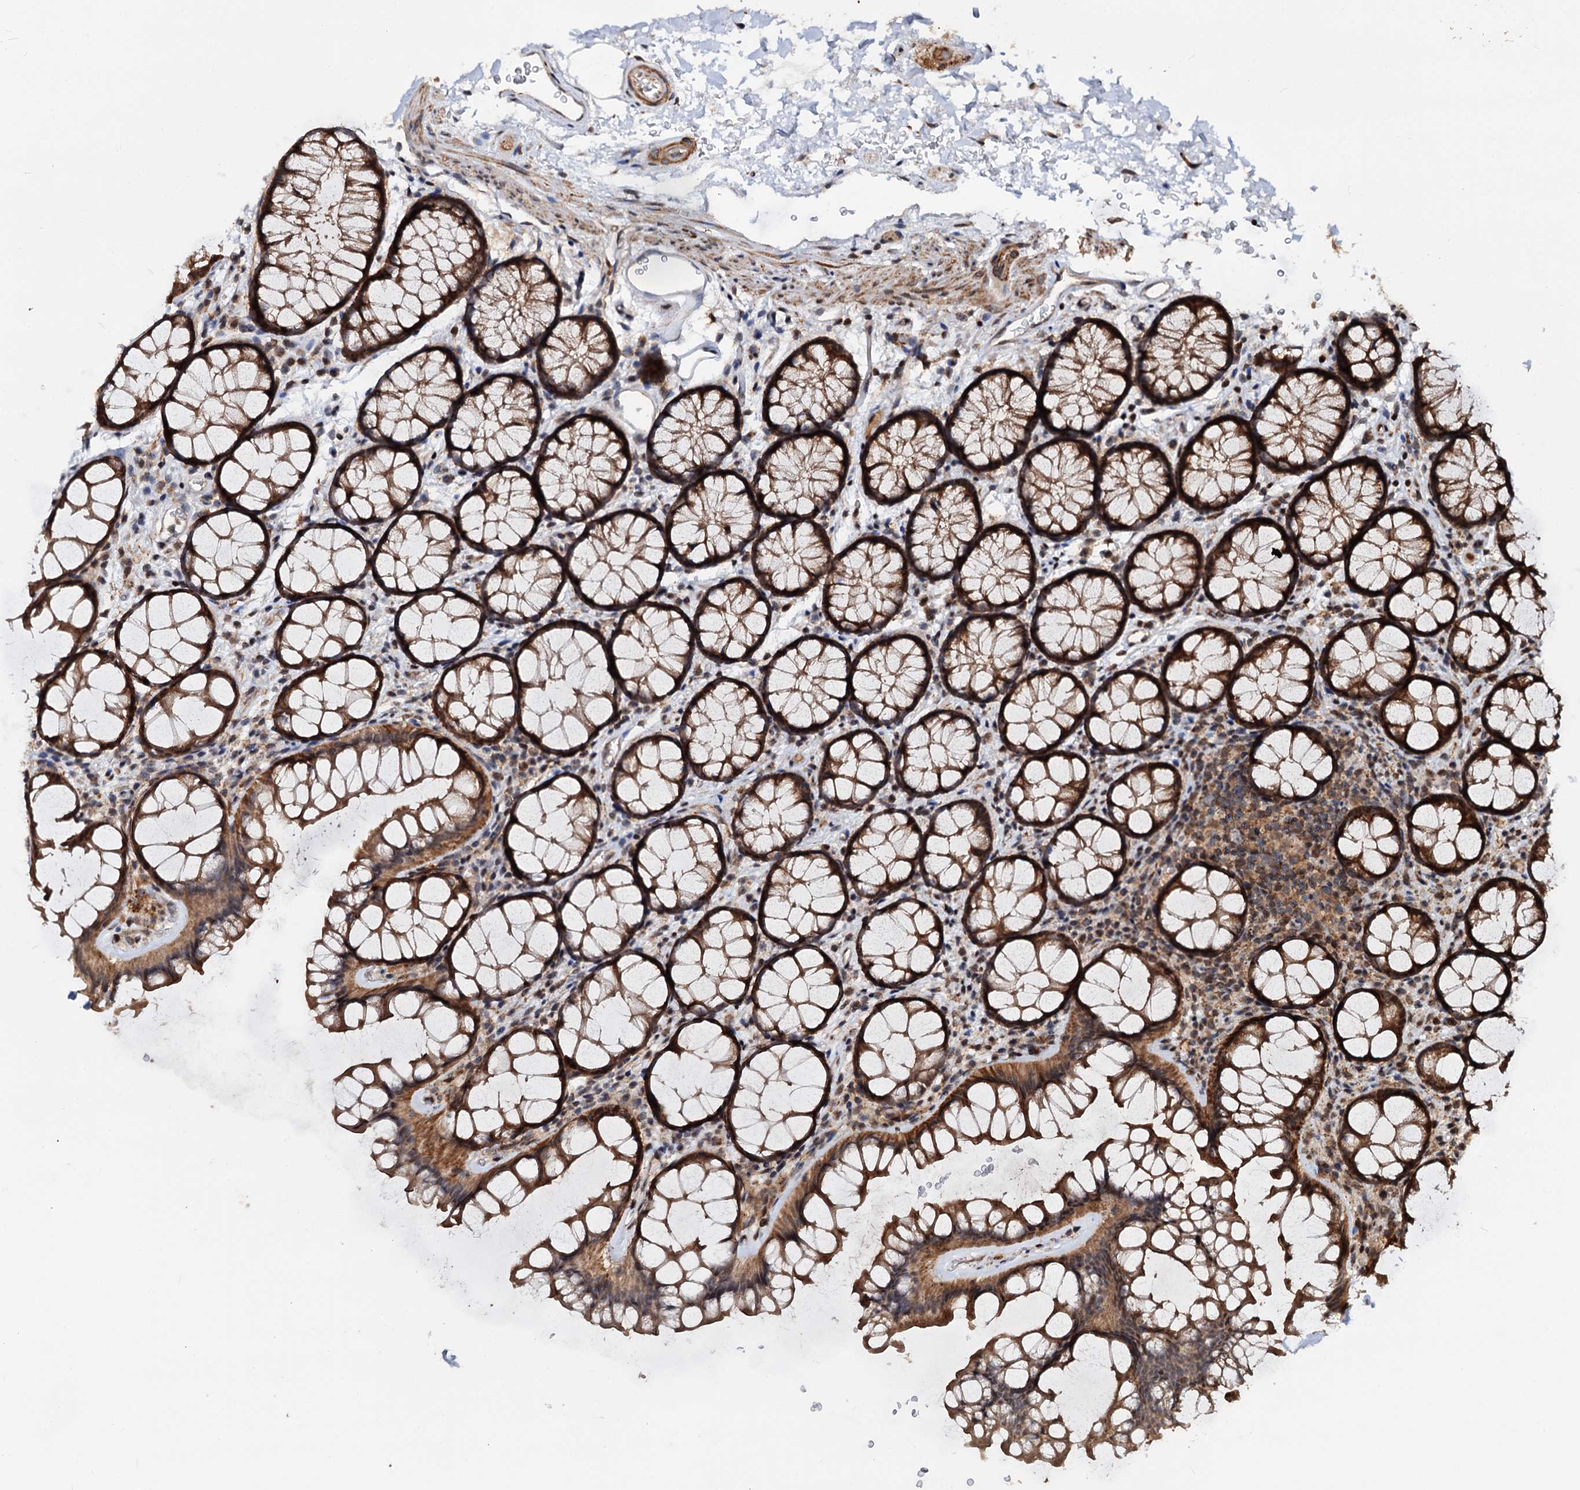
{"staining": {"intensity": "moderate", "quantity": ">75%", "location": "nuclear"}, "tissue": "colon", "cell_type": "Endothelial cells", "image_type": "normal", "snomed": [{"axis": "morphology", "description": "Normal tissue, NOS"}, {"axis": "topography", "description": "Colon"}], "caption": "A histopathology image showing moderate nuclear staining in about >75% of endothelial cells in benign colon, as visualized by brown immunohistochemical staining.", "gene": "CEP76", "patient": {"sex": "female", "age": 82}}